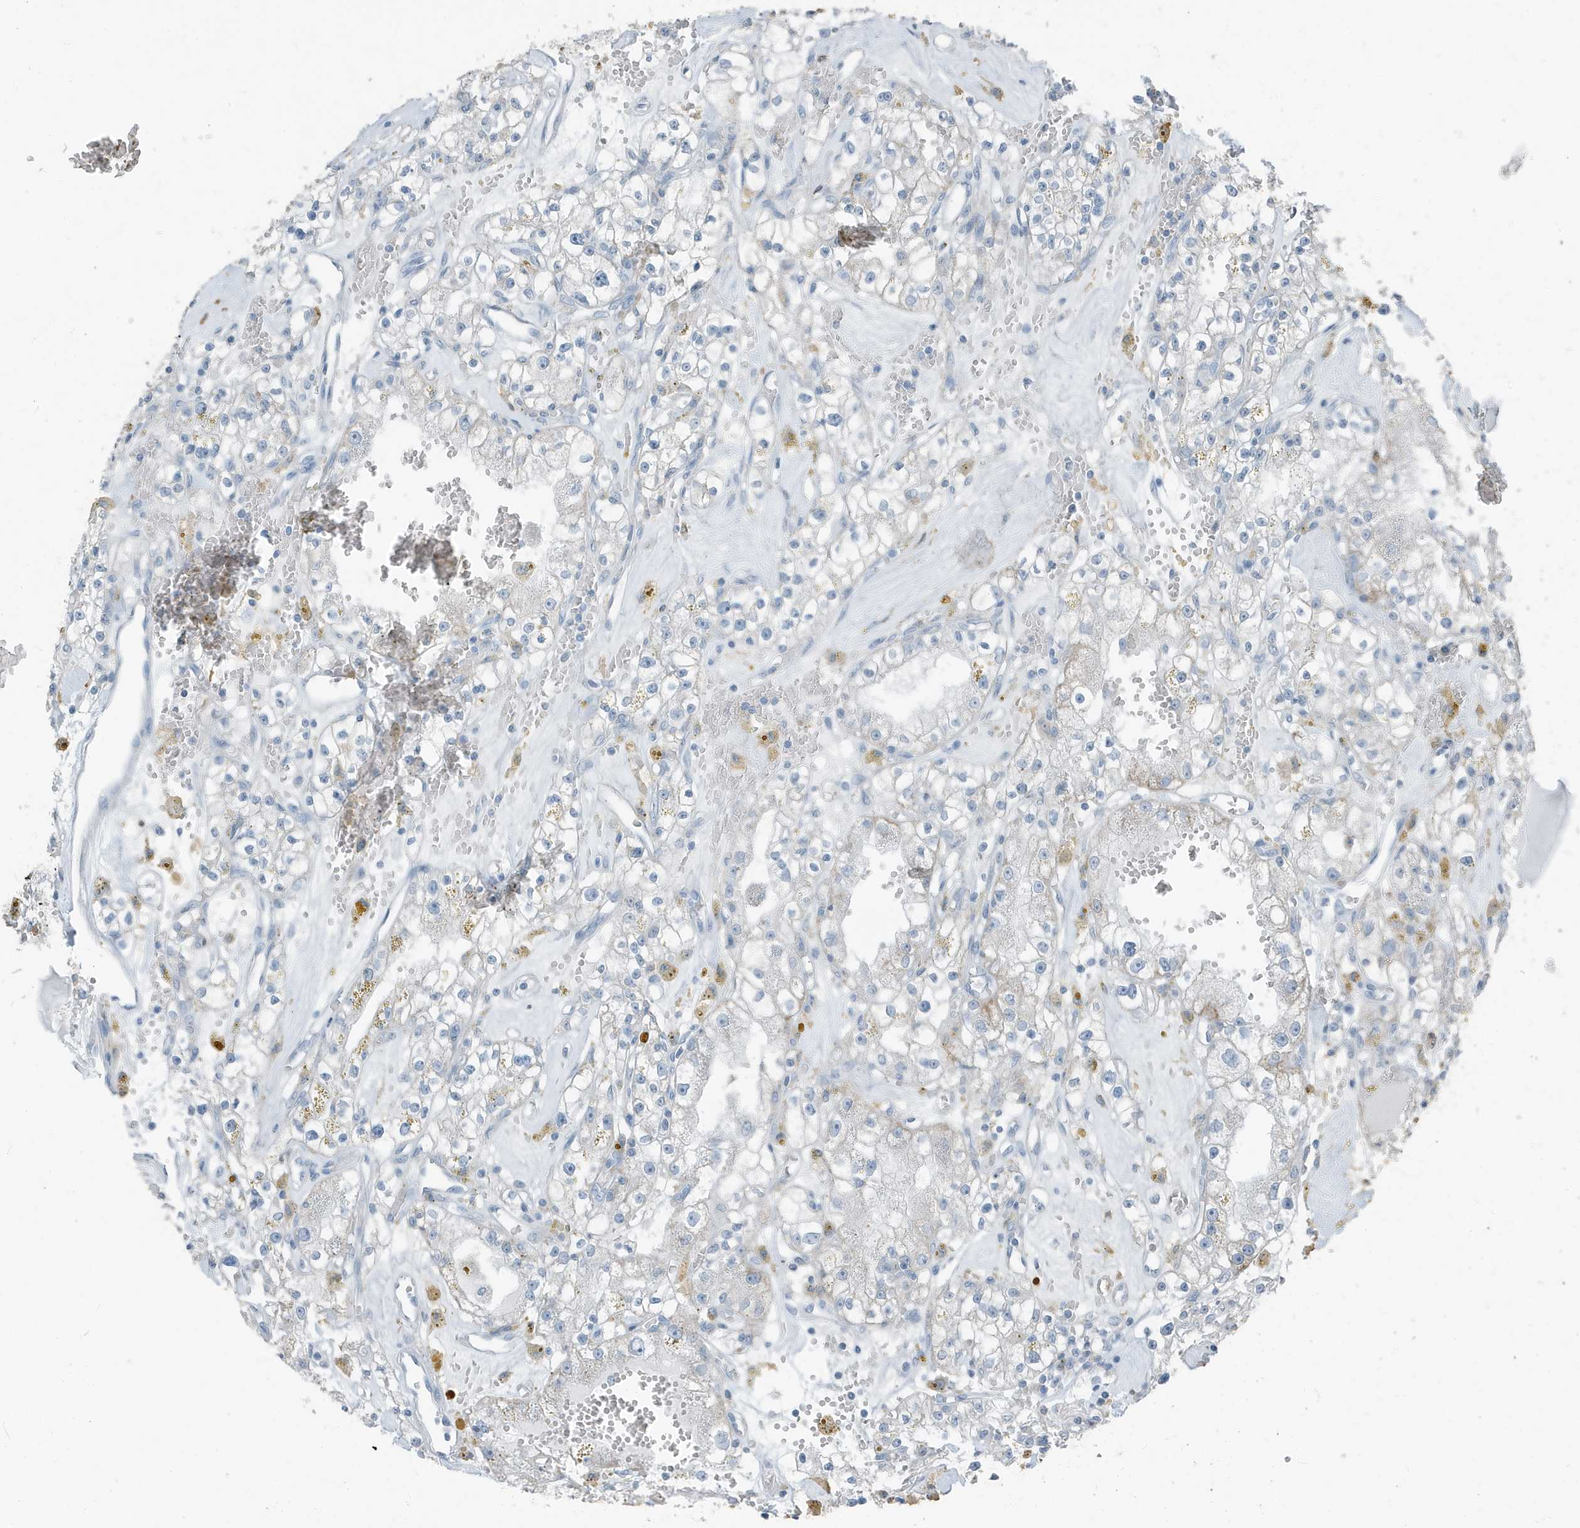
{"staining": {"intensity": "negative", "quantity": "none", "location": "none"}, "tissue": "renal cancer", "cell_type": "Tumor cells", "image_type": "cancer", "snomed": [{"axis": "morphology", "description": "Adenocarcinoma, NOS"}, {"axis": "topography", "description": "Kidney"}], "caption": "Human renal cancer (adenocarcinoma) stained for a protein using IHC exhibits no positivity in tumor cells.", "gene": "FAM162A", "patient": {"sex": "male", "age": 56}}